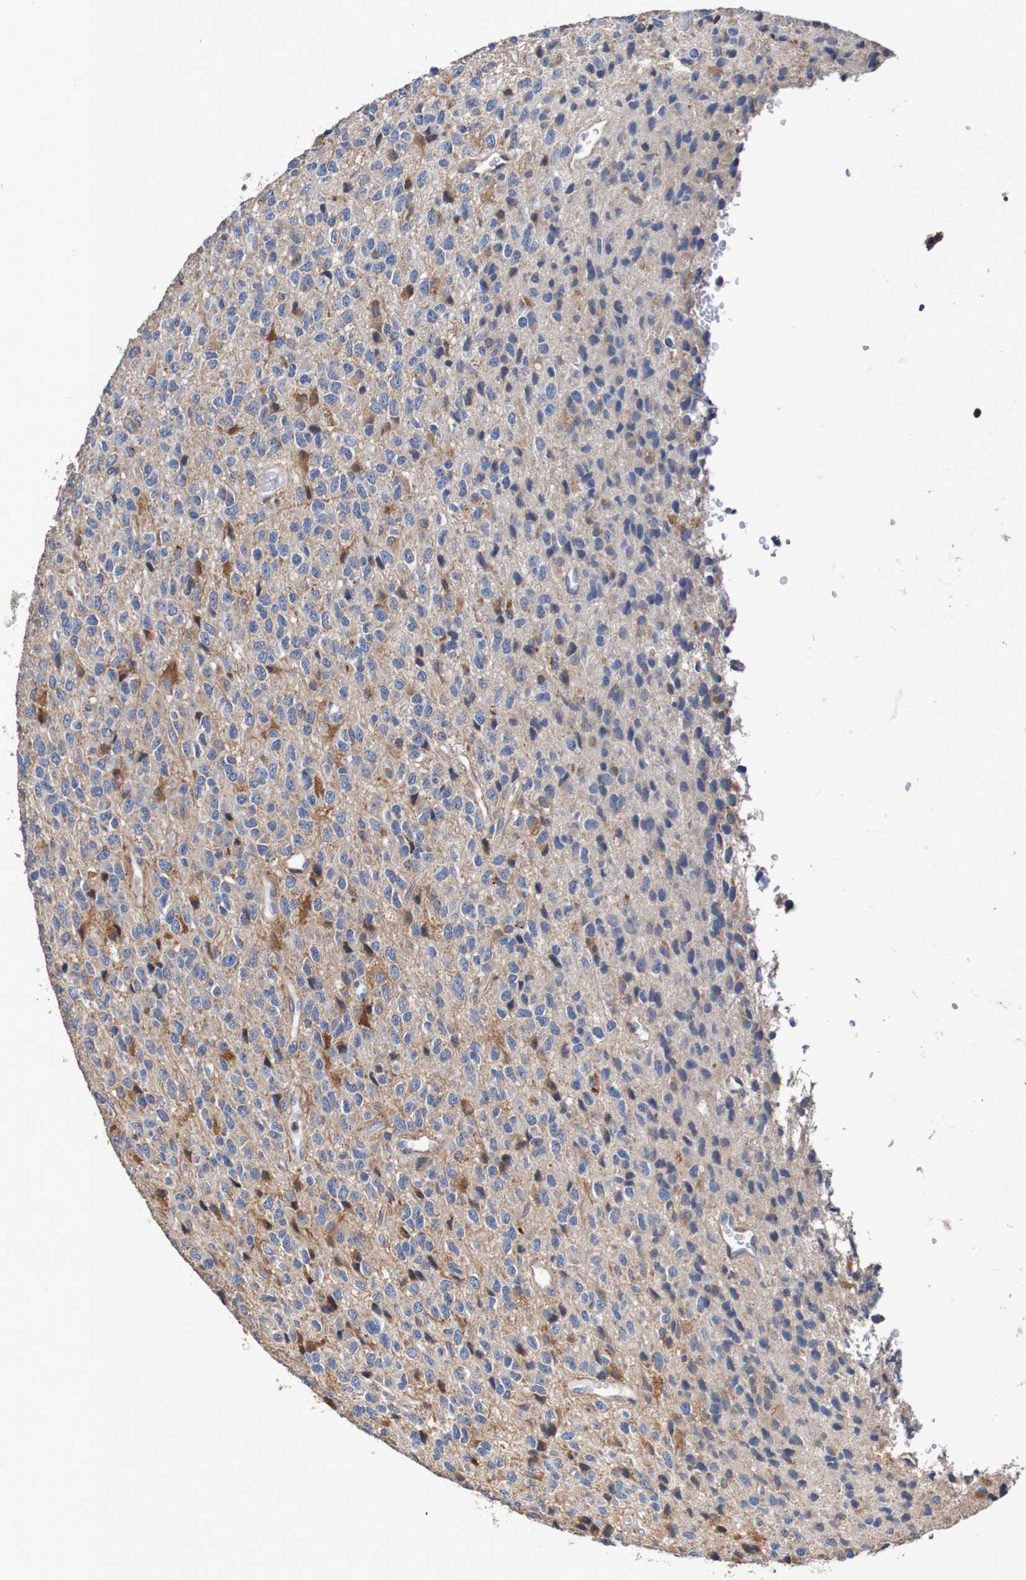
{"staining": {"intensity": "moderate", "quantity": "25%-75%", "location": "cytoplasmic/membranous"}, "tissue": "glioma", "cell_type": "Tumor cells", "image_type": "cancer", "snomed": [{"axis": "morphology", "description": "Glioma, malignant, High grade"}, {"axis": "topography", "description": "pancreas cauda"}], "caption": "High-power microscopy captured an immunohistochemistry micrograph of glioma, revealing moderate cytoplasmic/membranous positivity in approximately 25%-75% of tumor cells.", "gene": "FIBP", "patient": {"sex": "male", "age": 60}}